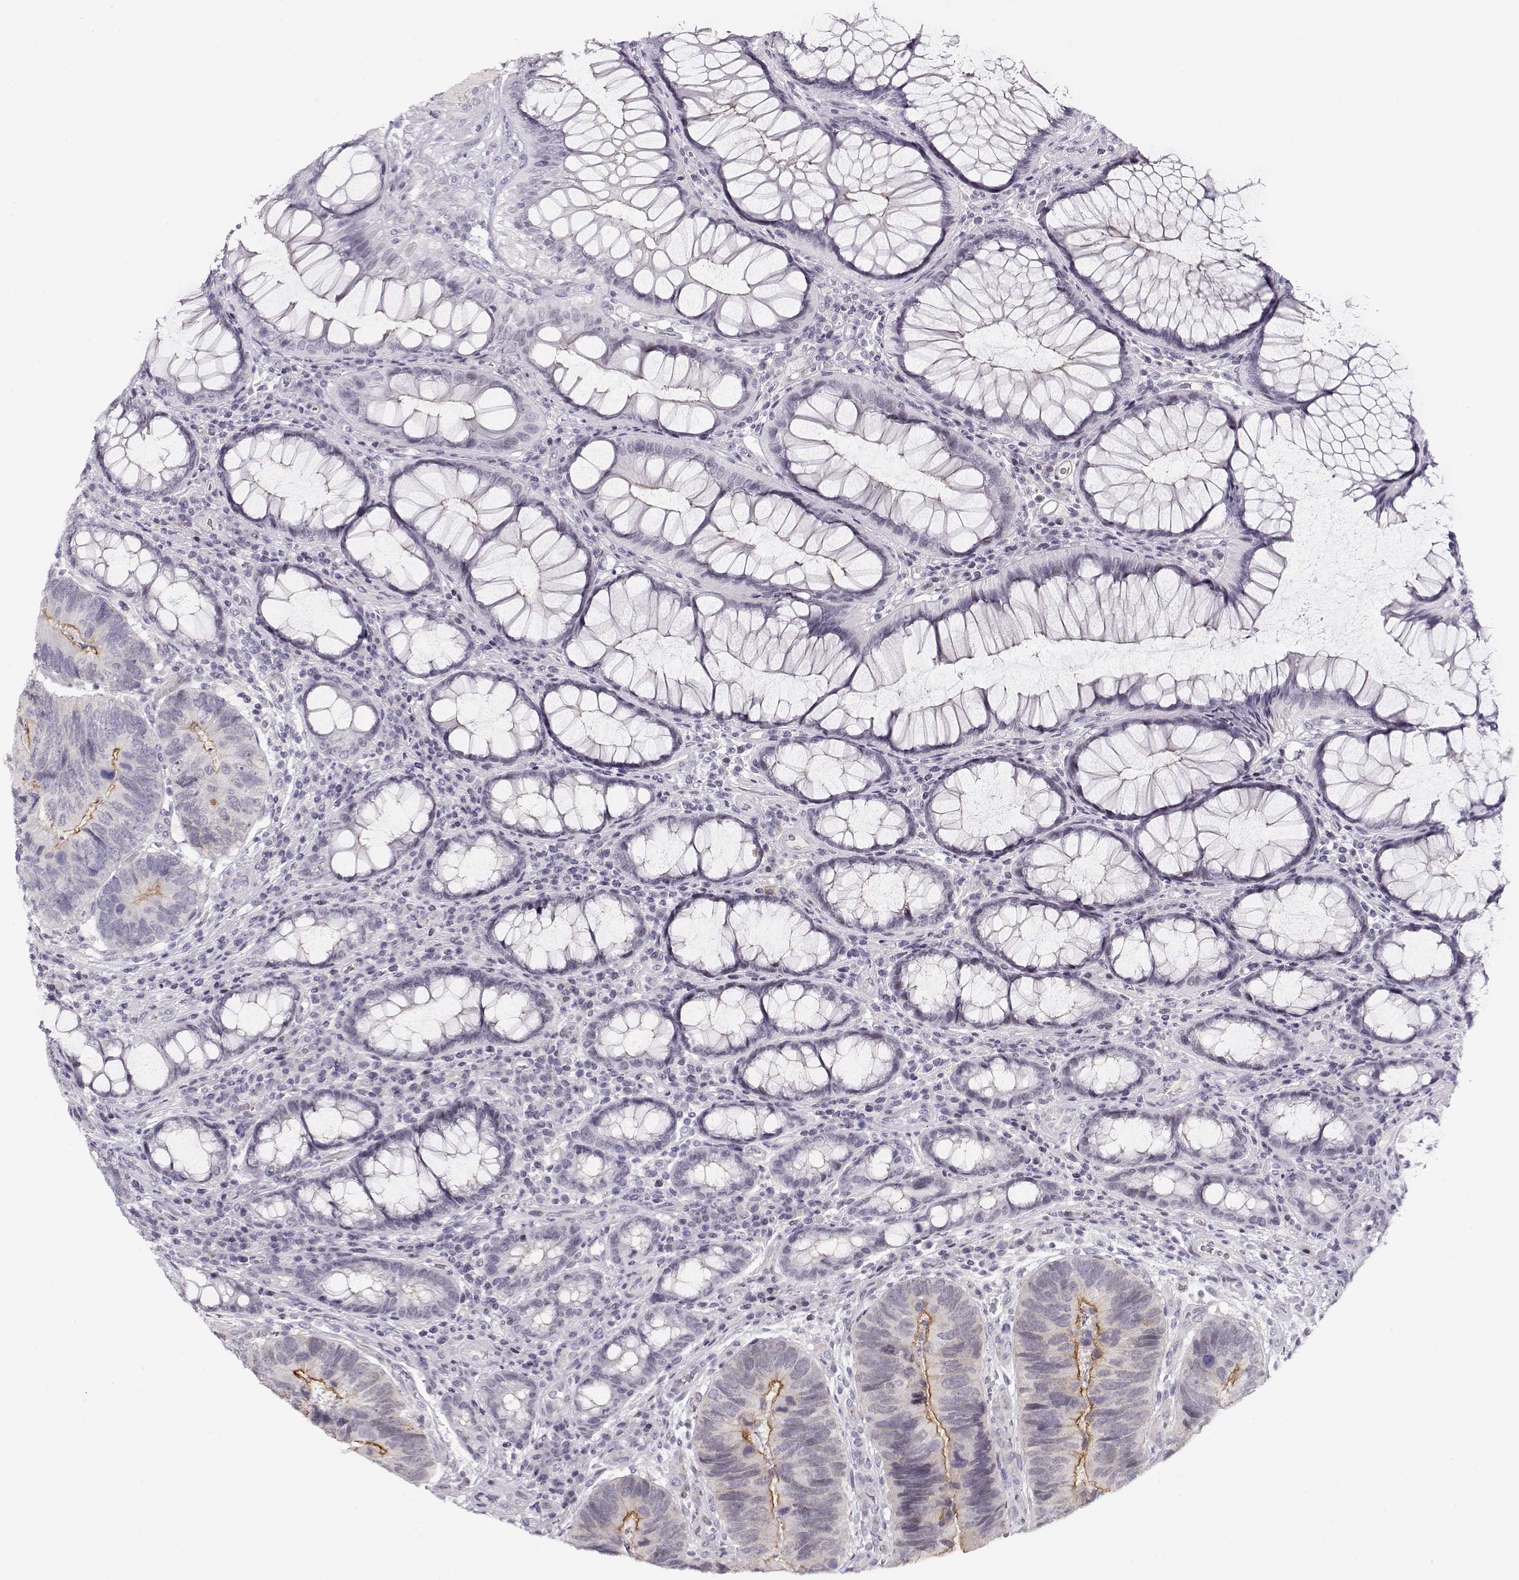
{"staining": {"intensity": "moderate", "quantity": "<25%", "location": "cytoplasmic/membranous"}, "tissue": "colorectal cancer", "cell_type": "Tumor cells", "image_type": "cancer", "snomed": [{"axis": "morphology", "description": "Adenocarcinoma, NOS"}, {"axis": "topography", "description": "Colon"}], "caption": "An image showing moderate cytoplasmic/membranous expression in about <25% of tumor cells in adenocarcinoma (colorectal), as visualized by brown immunohistochemical staining.", "gene": "CRX", "patient": {"sex": "female", "age": 67}}